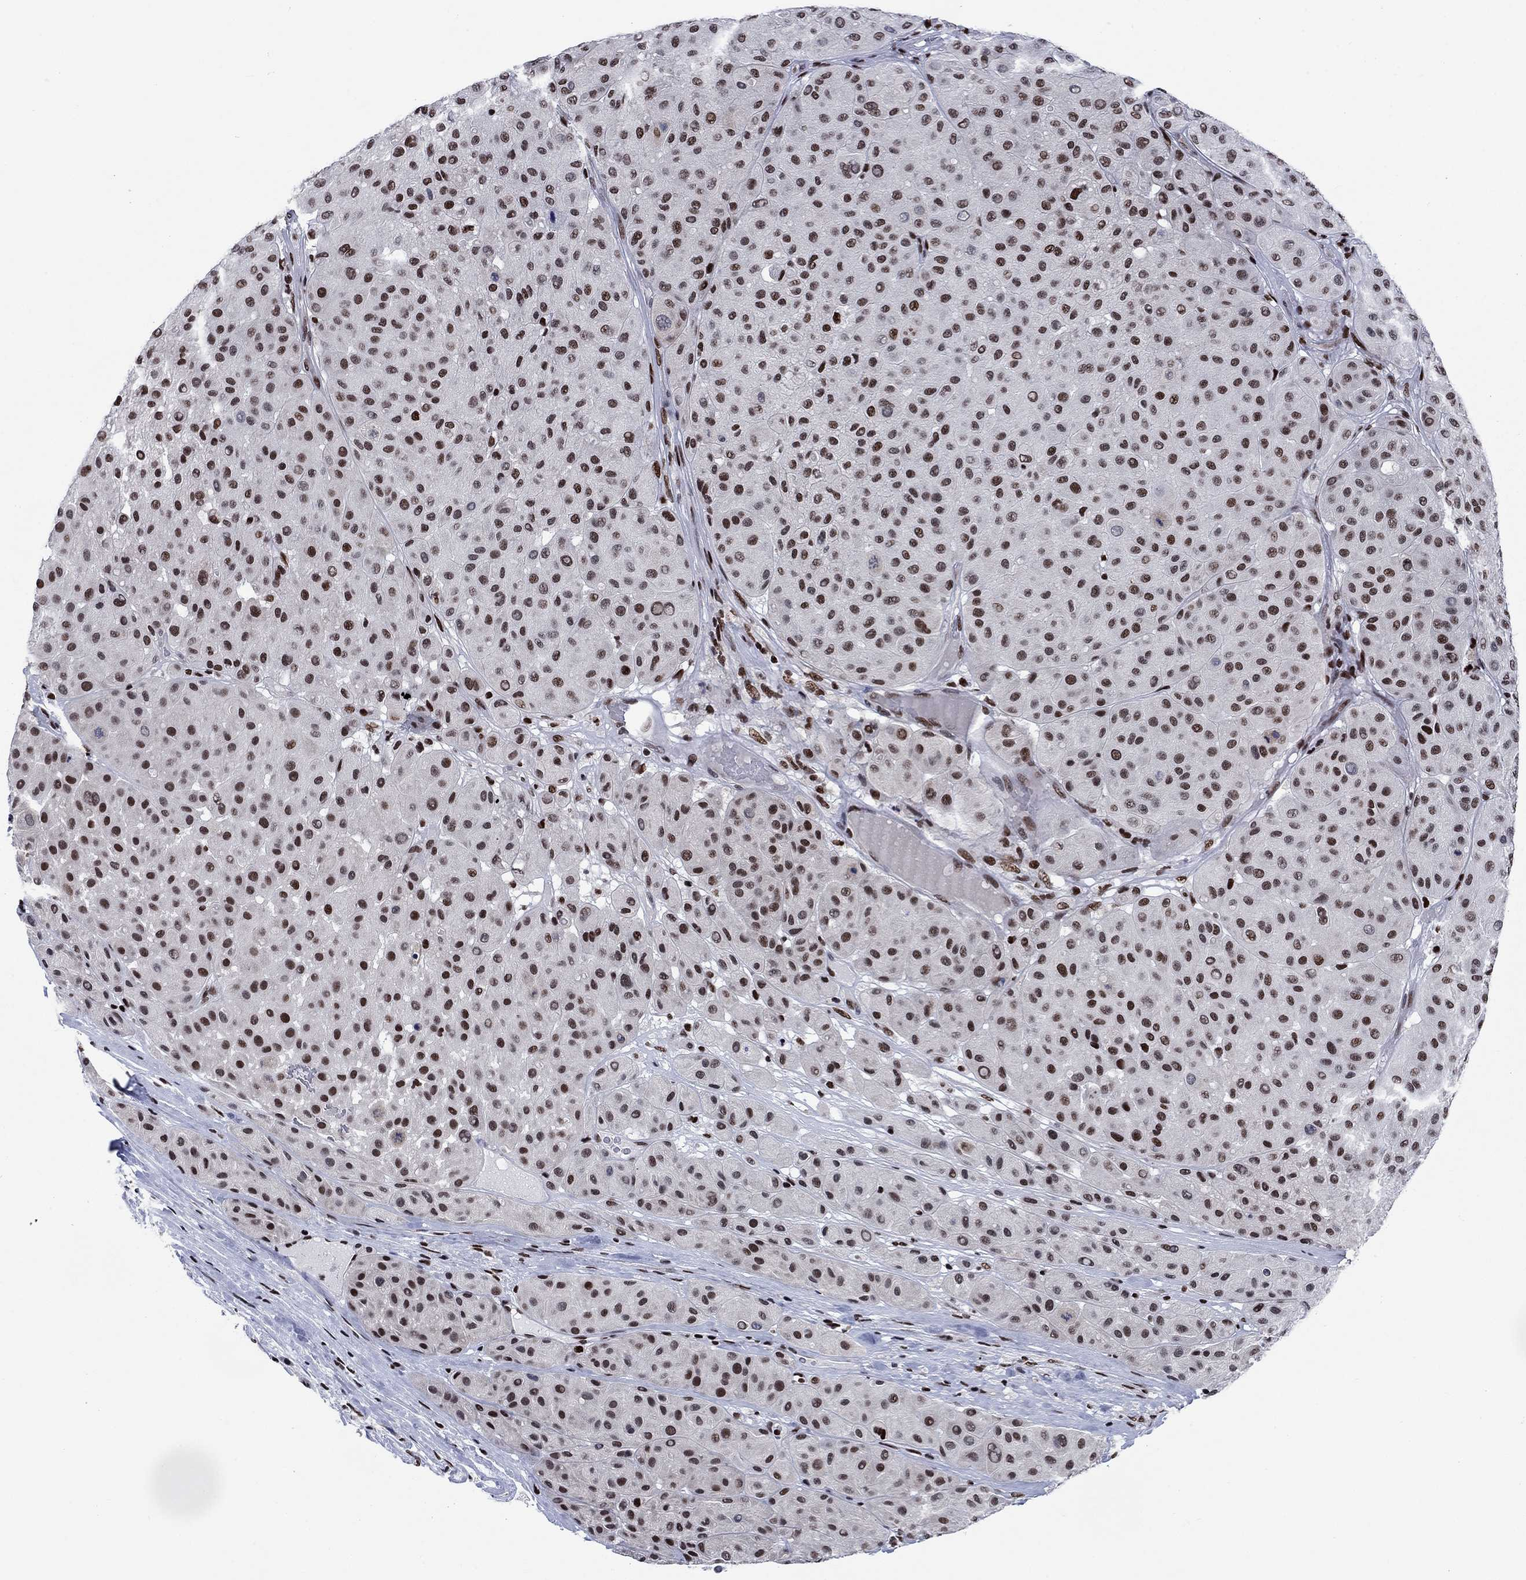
{"staining": {"intensity": "strong", "quantity": "25%-75%", "location": "nuclear"}, "tissue": "melanoma", "cell_type": "Tumor cells", "image_type": "cancer", "snomed": [{"axis": "morphology", "description": "Malignant melanoma, Metastatic site"}, {"axis": "topography", "description": "Smooth muscle"}], "caption": "Melanoma stained for a protein (brown) displays strong nuclear positive positivity in about 25%-75% of tumor cells.", "gene": "RPRD1B", "patient": {"sex": "male", "age": 41}}